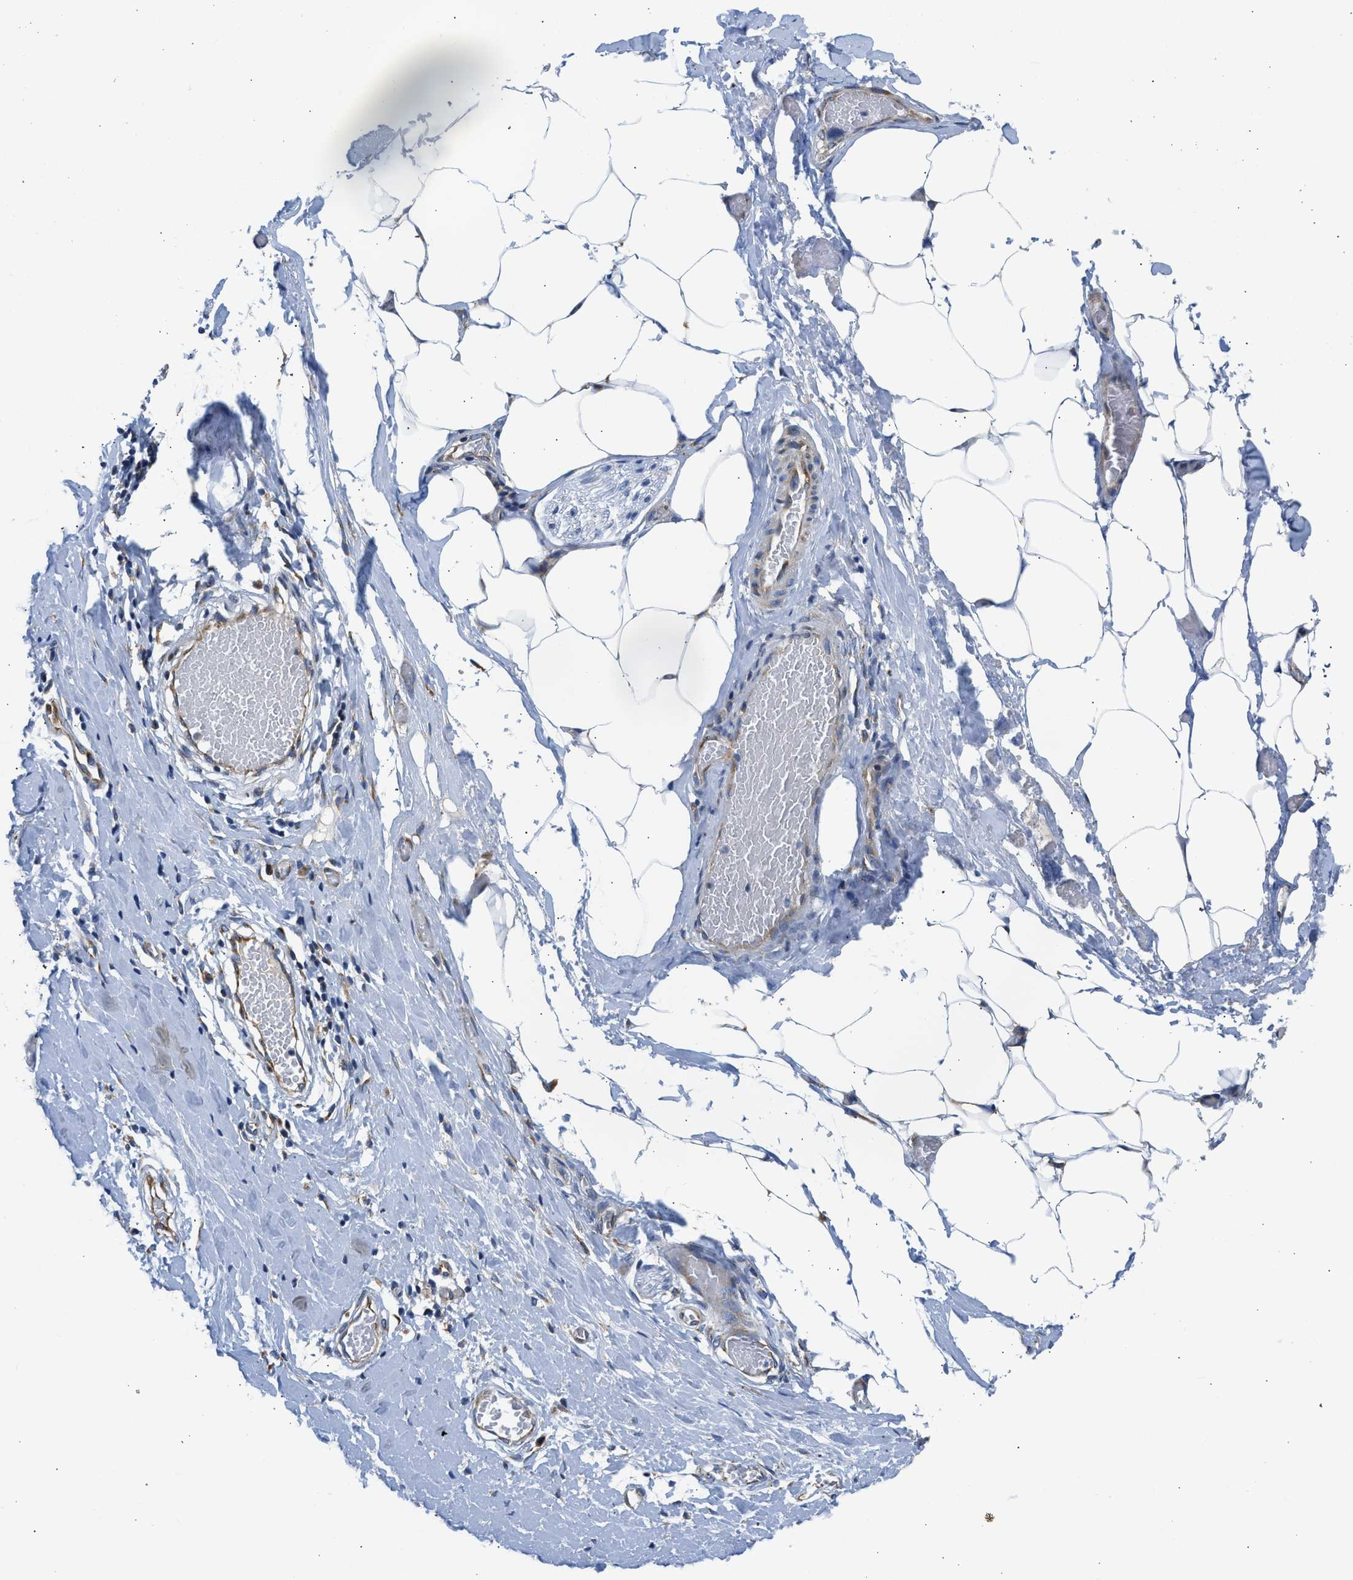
{"staining": {"intensity": "negative", "quantity": "none", "location": "none"}, "tissue": "adipose tissue", "cell_type": "Adipocytes", "image_type": "normal", "snomed": [{"axis": "morphology", "description": "Normal tissue, NOS"}, {"axis": "morphology", "description": "Adenocarcinoma, NOS"}, {"axis": "topography", "description": "Colon"}, {"axis": "topography", "description": "Peripheral nerve tissue"}], "caption": "Immunohistochemistry (IHC) of unremarkable human adipose tissue demonstrates no expression in adipocytes.", "gene": "CAMKK2", "patient": {"sex": "male", "age": 14}}